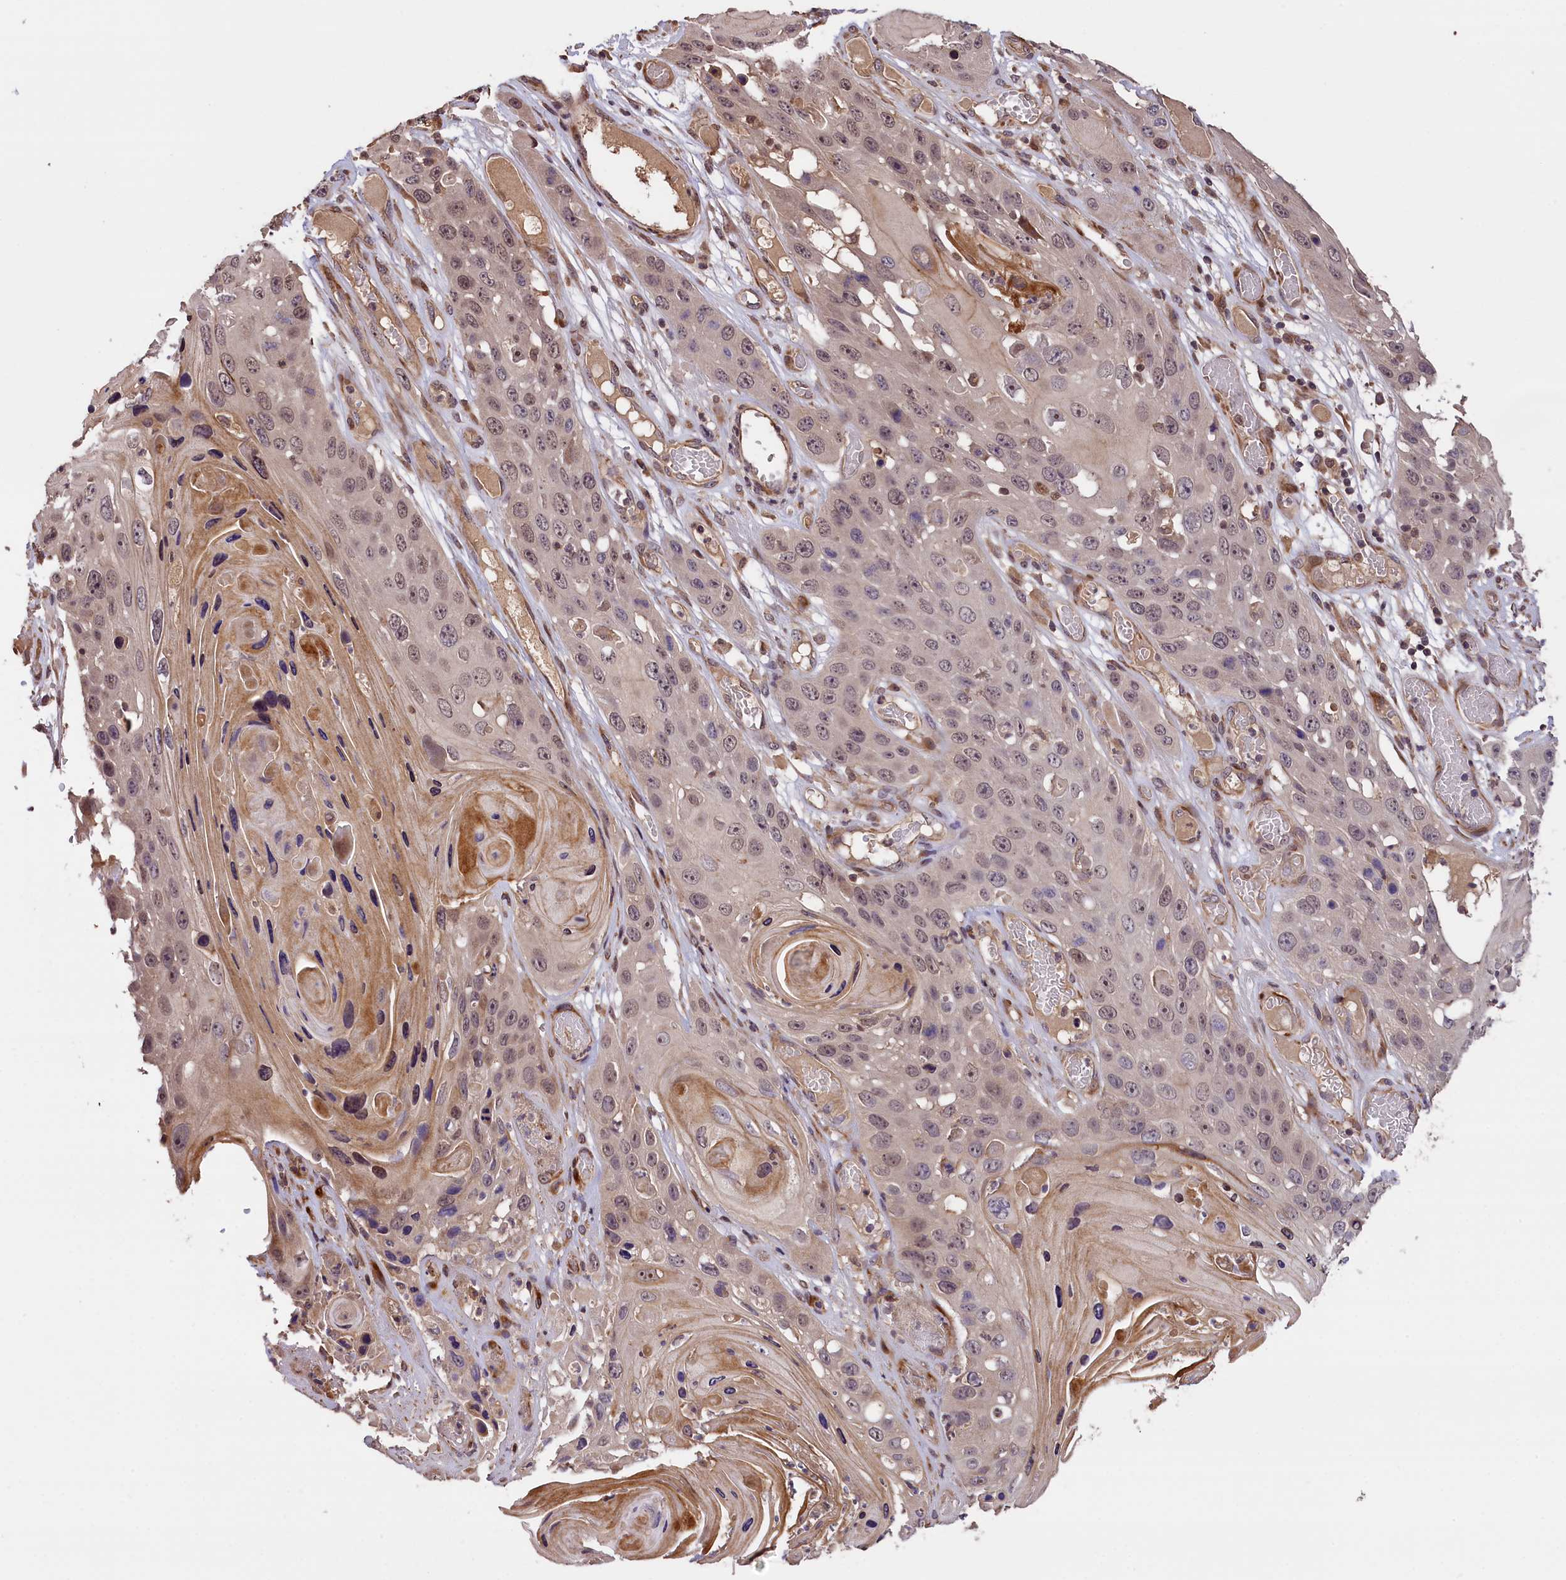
{"staining": {"intensity": "weak", "quantity": ">75%", "location": "nuclear"}, "tissue": "skin cancer", "cell_type": "Tumor cells", "image_type": "cancer", "snomed": [{"axis": "morphology", "description": "Squamous cell carcinoma, NOS"}, {"axis": "topography", "description": "Skin"}], "caption": "IHC histopathology image of neoplastic tissue: skin cancer stained using IHC displays low levels of weak protein expression localized specifically in the nuclear of tumor cells, appearing as a nuclear brown color.", "gene": "DNAJB9", "patient": {"sex": "male", "age": 55}}